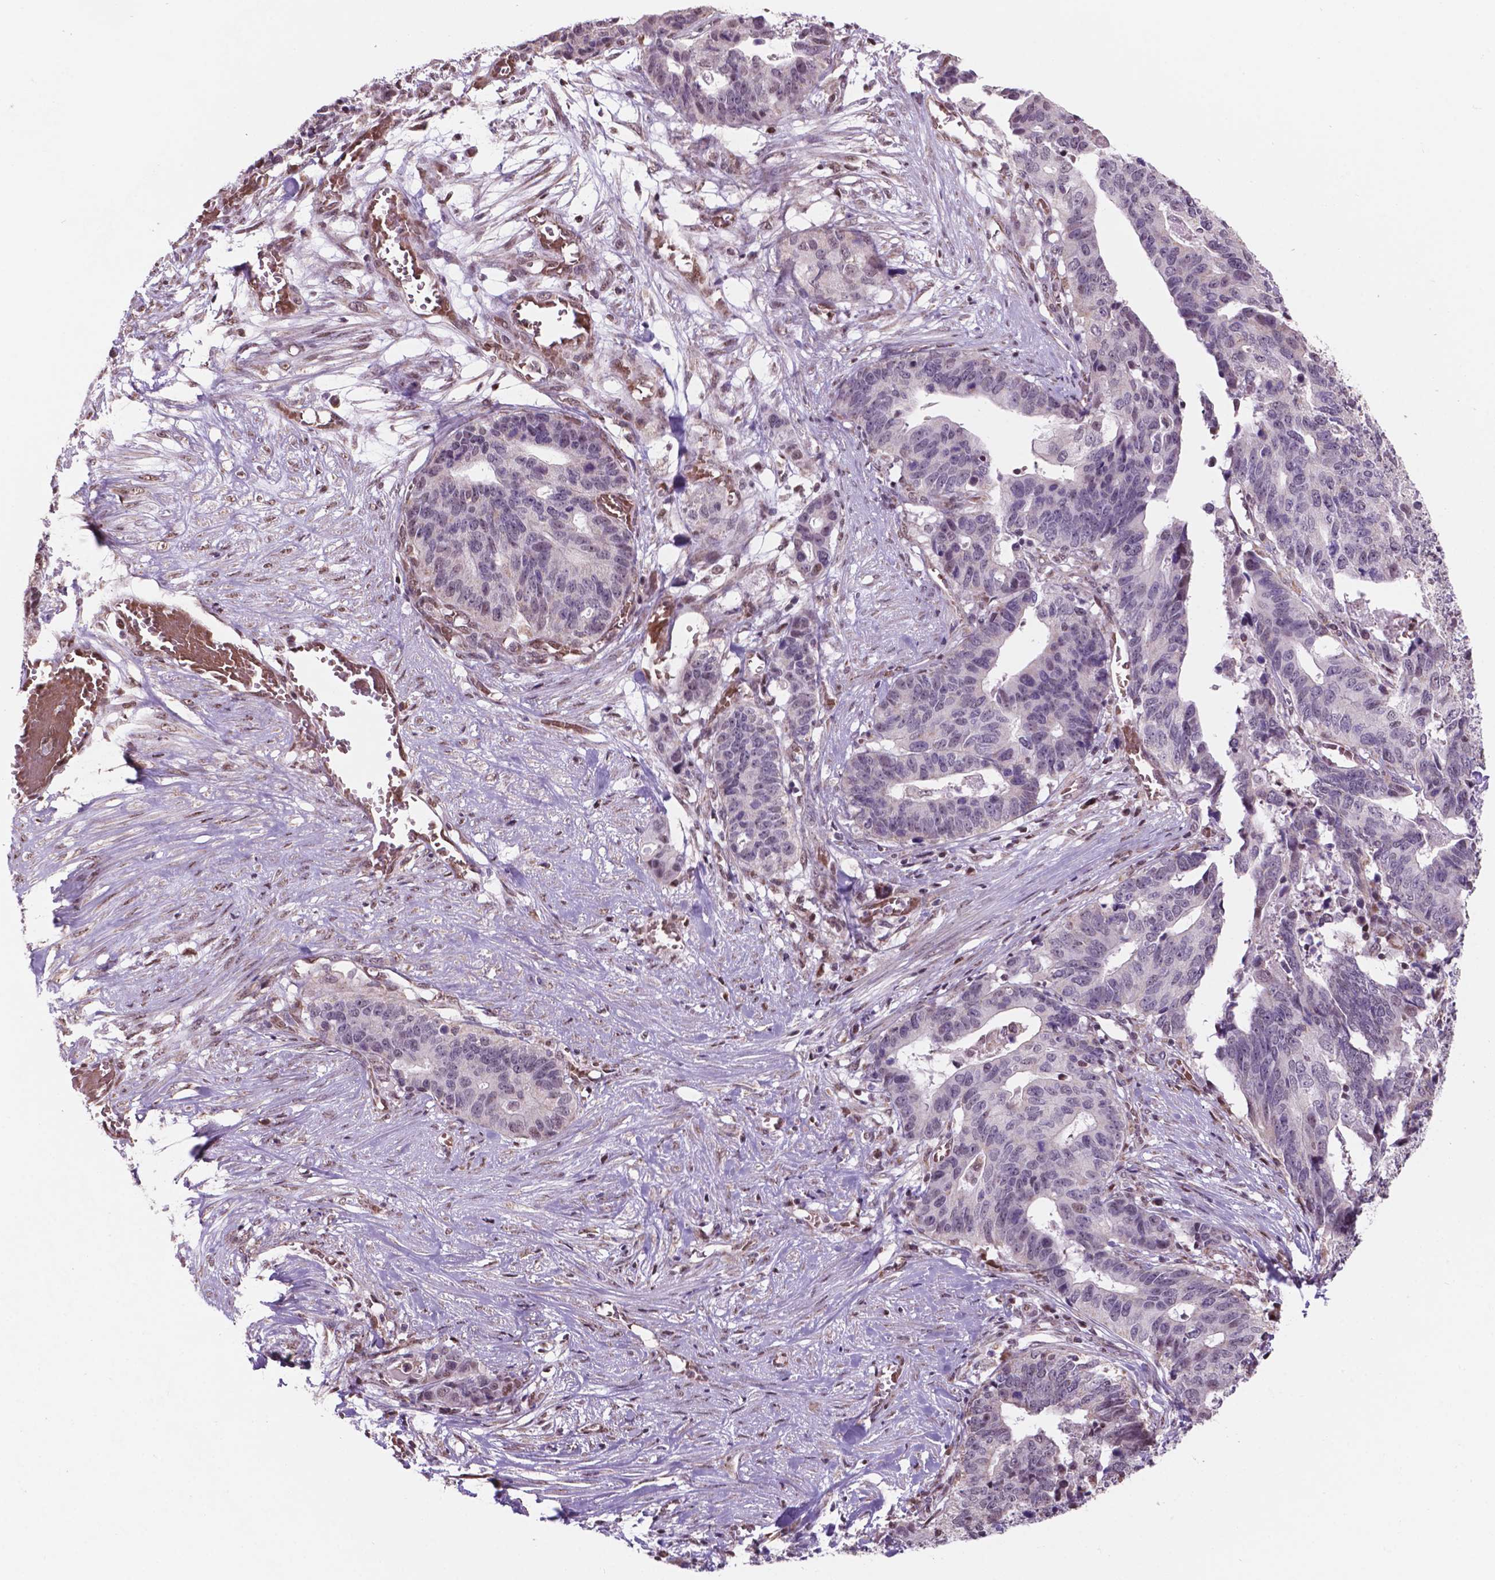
{"staining": {"intensity": "moderate", "quantity": "<25%", "location": "nuclear"}, "tissue": "stomach cancer", "cell_type": "Tumor cells", "image_type": "cancer", "snomed": [{"axis": "morphology", "description": "Adenocarcinoma, NOS"}, {"axis": "topography", "description": "Stomach, upper"}], "caption": "Approximately <25% of tumor cells in stomach cancer exhibit moderate nuclear protein staining as visualized by brown immunohistochemical staining.", "gene": "NDUFA10", "patient": {"sex": "female", "age": 67}}